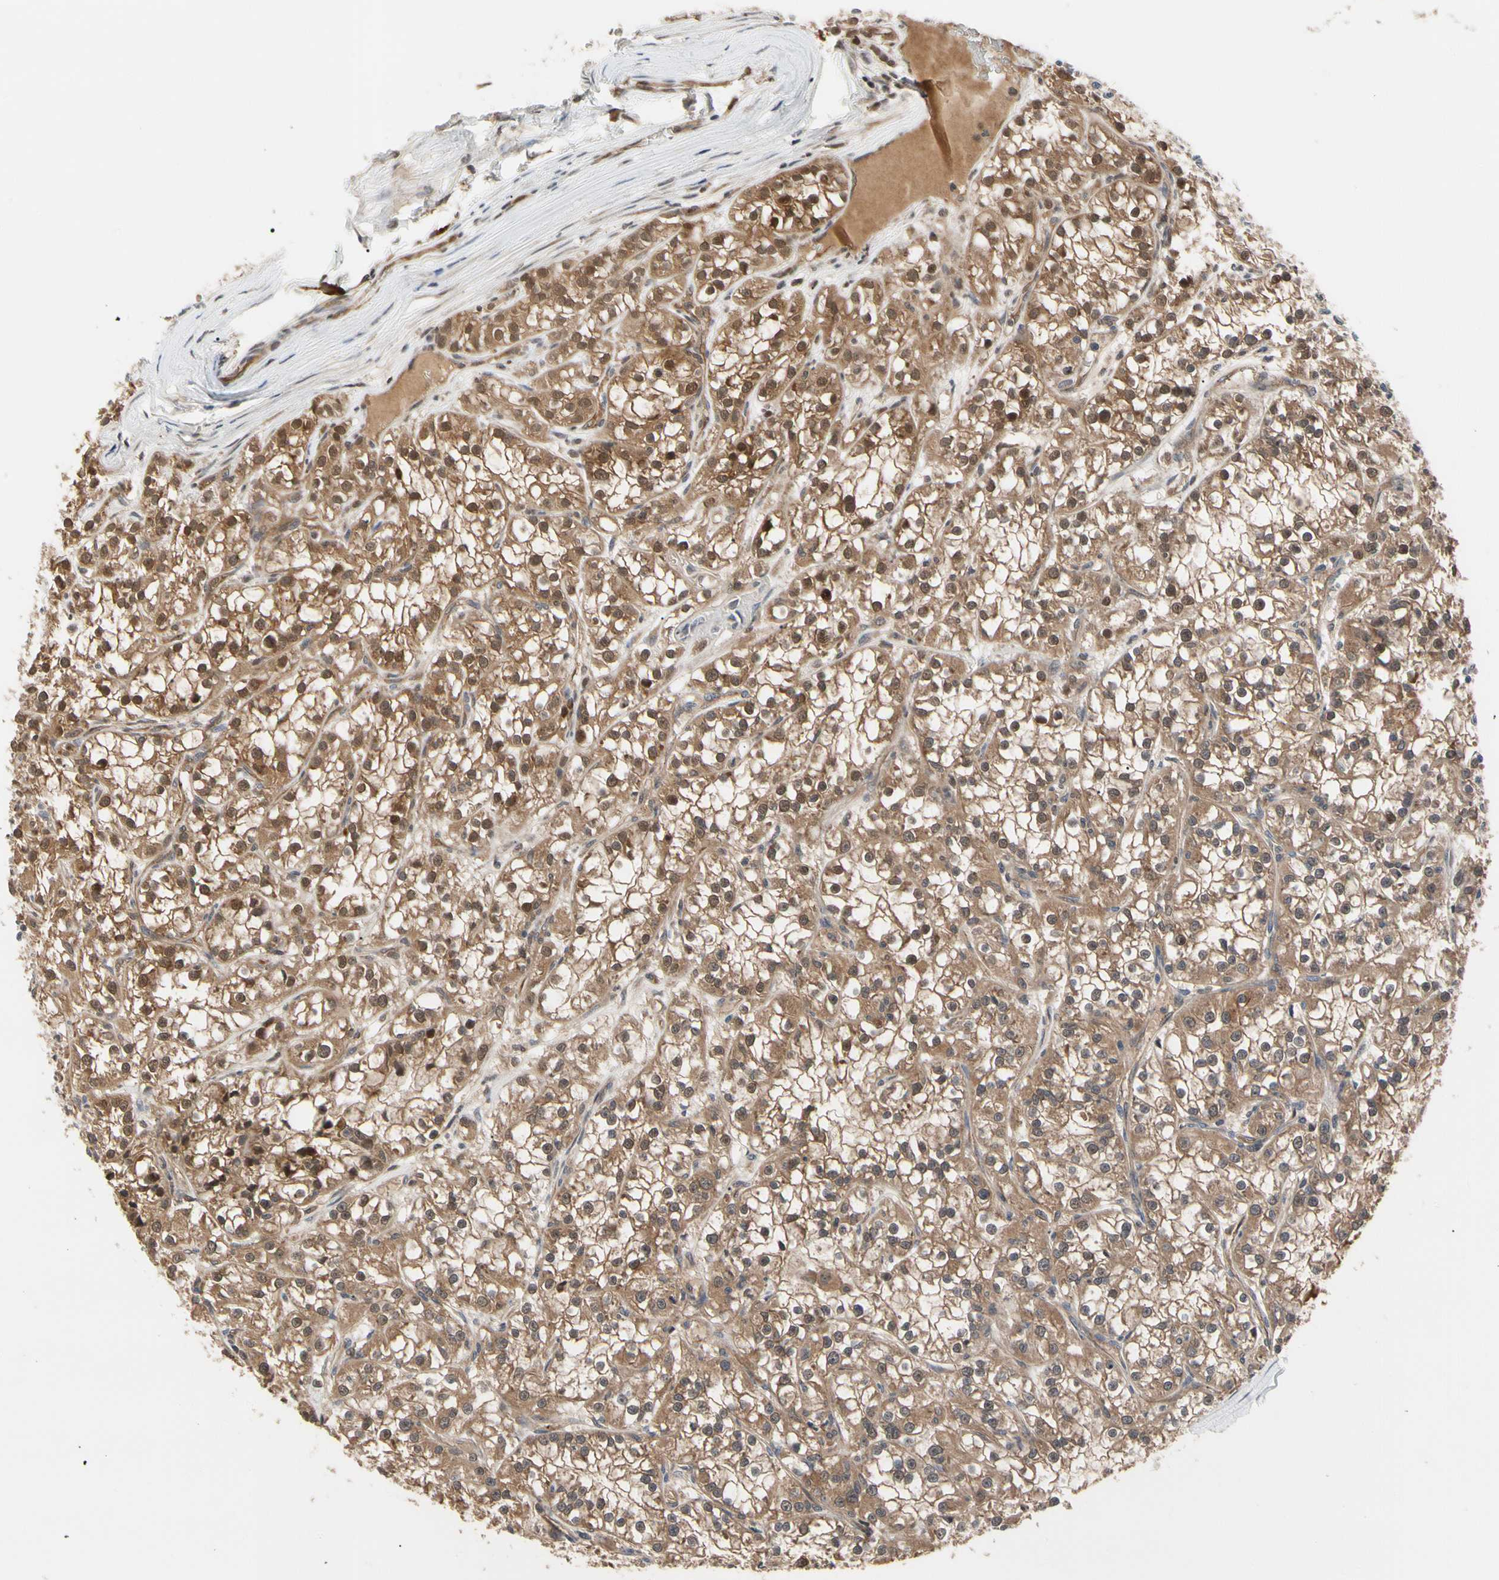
{"staining": {"intensity": "moderate", "quantity": ">75%", "location": "cytoplasmic/membranous"}, "tissue": "renal cancer", "cell_type": "Tumor cells", "image_type": "cancer", "snomed": [{"axis": "morphology", "description": "Adenocarcinoma, NOS"}, {"axis": "topography", "description": "Kidney"}], "caption": "The immunohistochemical stain labels moderate cytoplasmic/membranous staining in tumor cells of renal cancer tissue.", "gene": "CYTIP", "patient": {"sex": "female", "age": 52}}